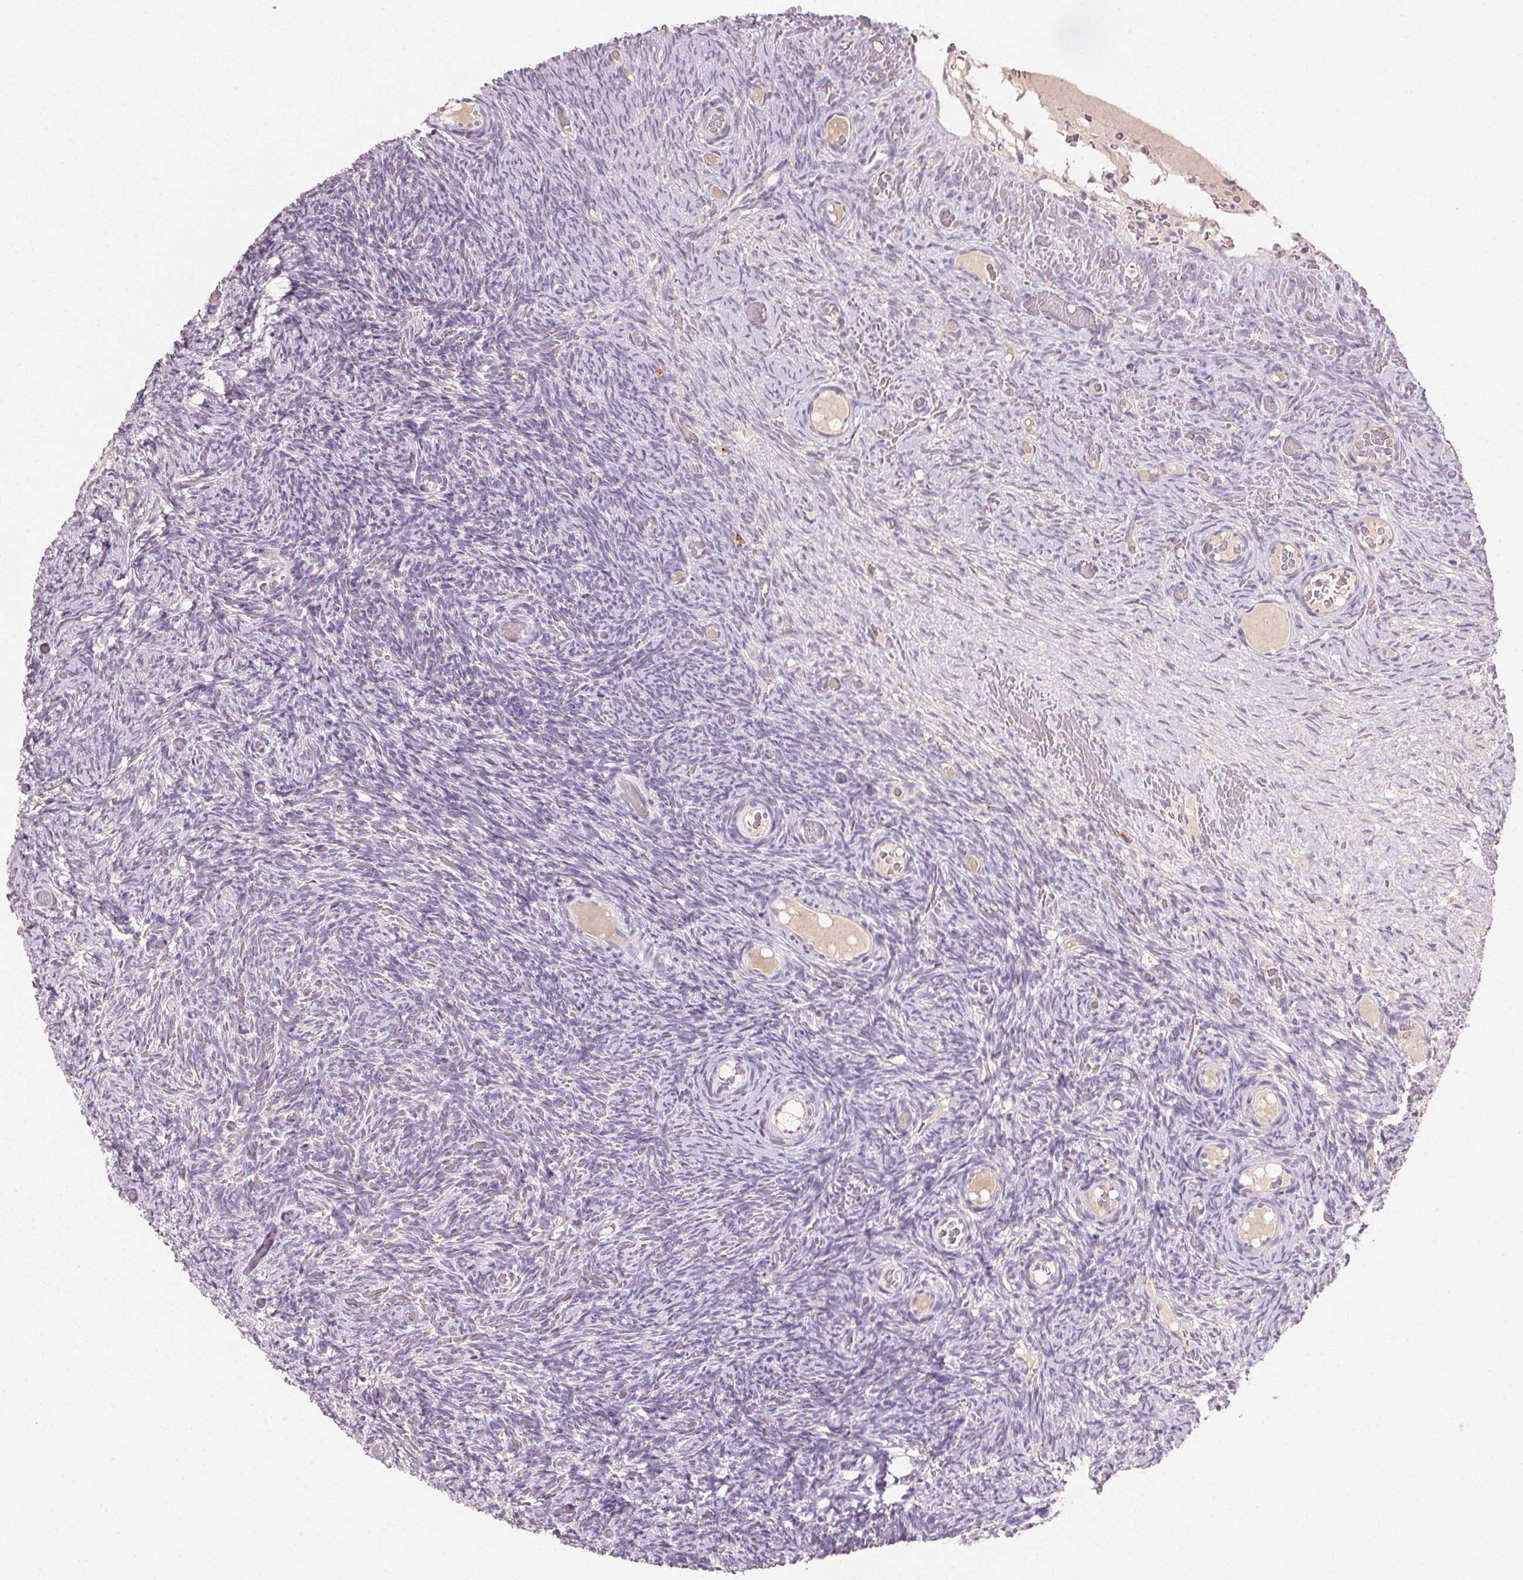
{"staining": {"intensity": "negative", "quantity": "none", "location": "none"}, "tissue": "ovary", "cell_type": "Ovarian stroma cells", "image_type": "normal", "snomed": [{"axis": "morphology", "description": "Normal tissue, NOS"}, {"axis": "topography", "description": "Ovary"}], "caption": "High magnification brightfield microscopy of benign ovary stained with DAB (3,3'-diaminobenzidine) (brown) and counterstained with hematoxylin (blue): ovarian stroma cells show no significant expression. The staining is performed using DAB (3,3'-diaminobenzidine) brown chromogen with nuclei counter-stained in using hematoxylin.", "gene": "CXCL5", "patient": {"sex": "female", "age": 34}}